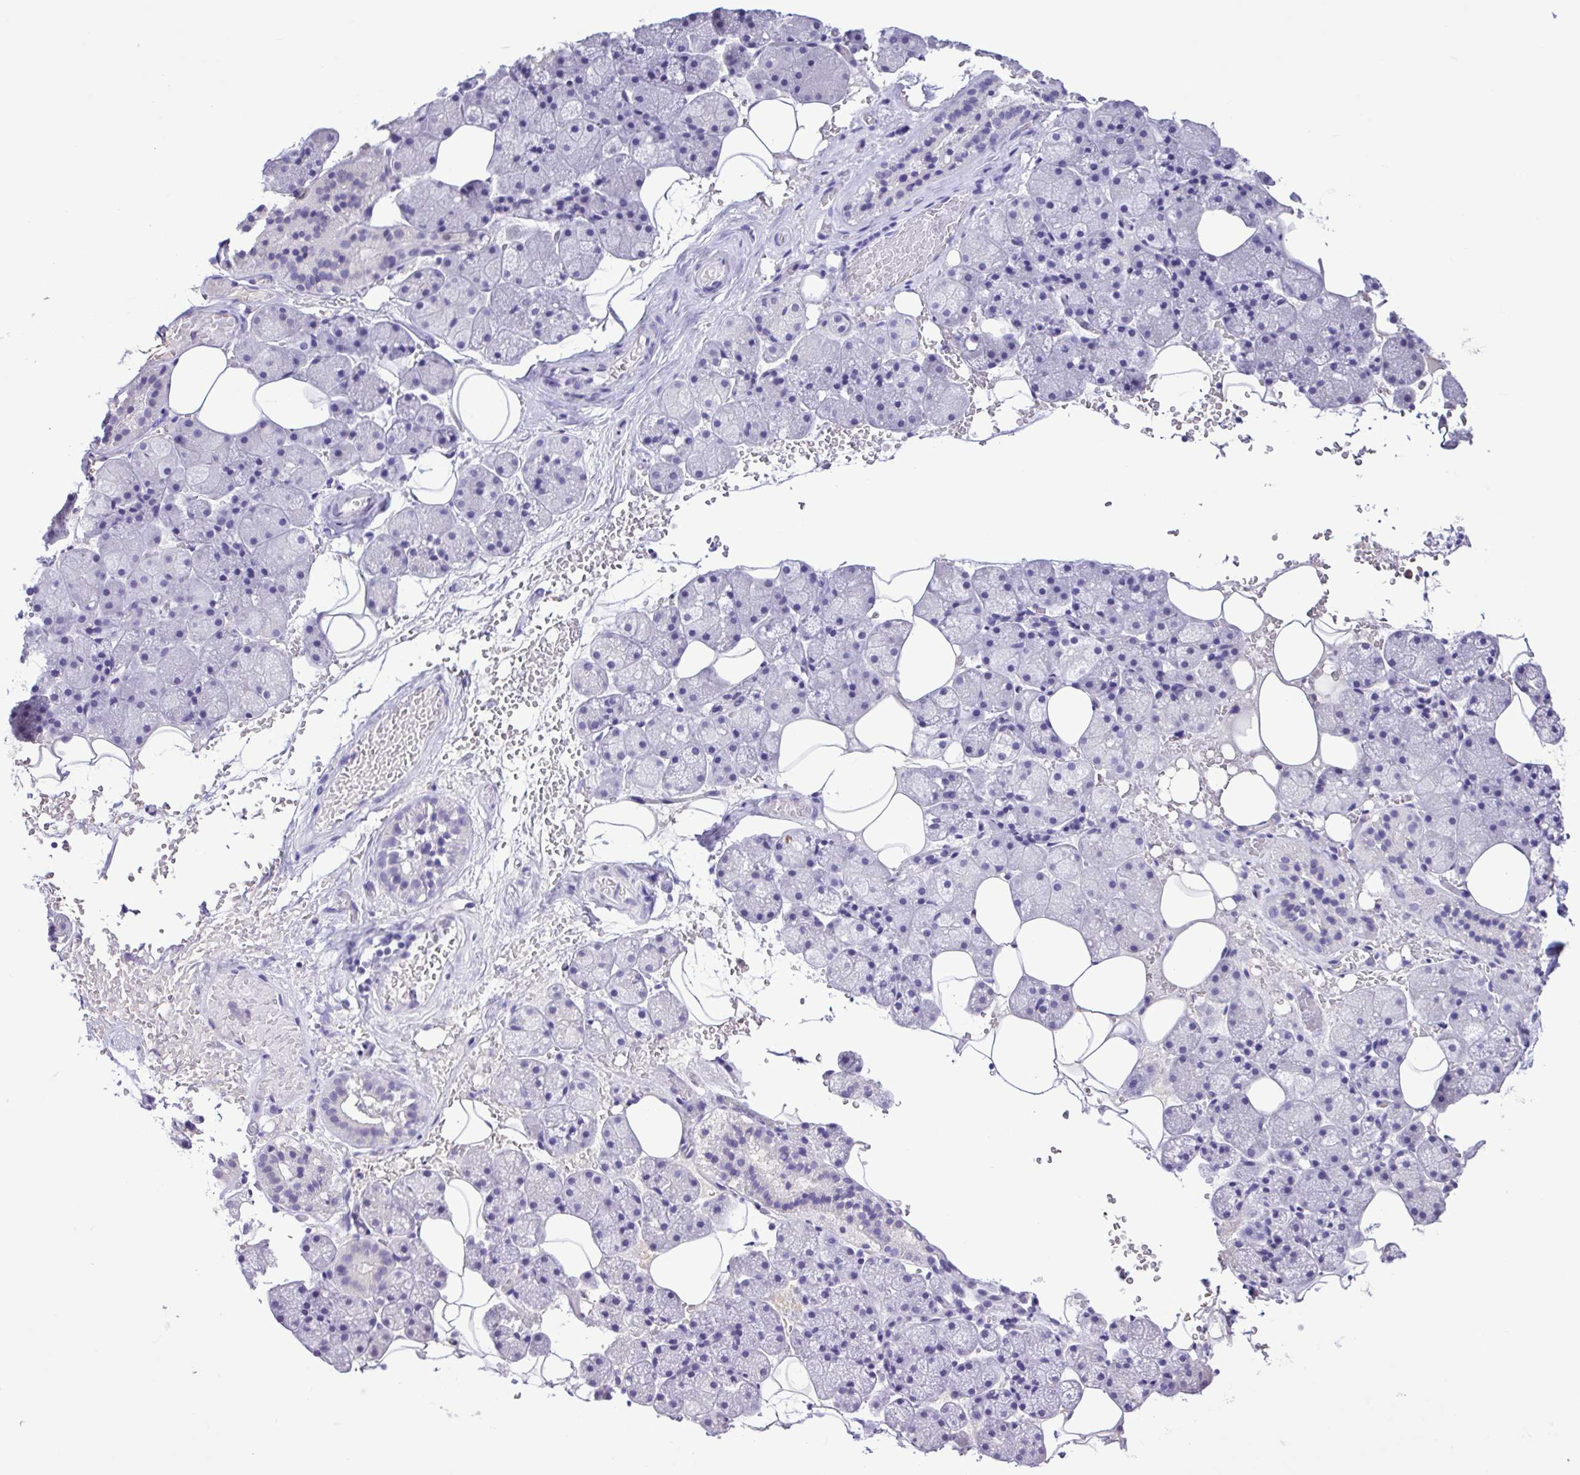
{"staining": {"intensity": "negative", "quantity": "none", "location": "none"}, "tissue": "salivary gland", "cell_type": "Glandular cells", "image_type": "normal", "snomed": [{"axis": "morphology", "description": "Normal tissue, NOS"}, {"axis": "topography", "description": "Salivary gland"}, {"axis": "topography", "description": "Peripheral nerve tissue"}], "caption": "An image of salivary gland stained for a protein exhibits no brown staining in glandular cells.", "gene": "CBY2", "patient": {"sex": "male", "age": 38}}